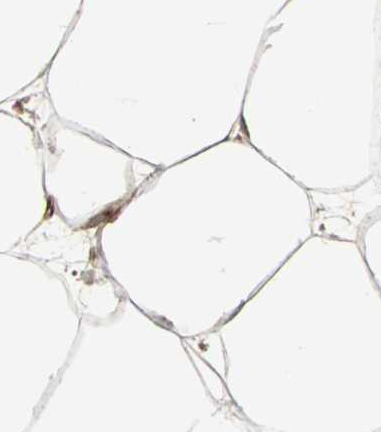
{"staining": {"intensity": "moderate", "quantity": ">75%", "location": "cytoplasmic/membranous"}, "tissue": "adipose tissue", "cell_type": "Adipocytes", "image_type": "normal", "snomed": [{"axis": "morphology", "description": "Normal tissue, NOS"}, {"axis": "morphology", "description": "Duct carcinoma"}, {"axis": "topography", "description": "Breast"}, {"axis": "topography", "description": "Adipose tissue"}], "caption": "IHC micrograph of unremarkable adipose tissue: human adipose tissue stained using immunohistochemistry exhibits medium levels of moderate protein expression localized specifically in the cytoplasmic/membranous of adipocytes, appearing as a cytoplasmic/membranous brown color.", "gene": "EXD2", "patient": {"sex": "female", "age": 37}}